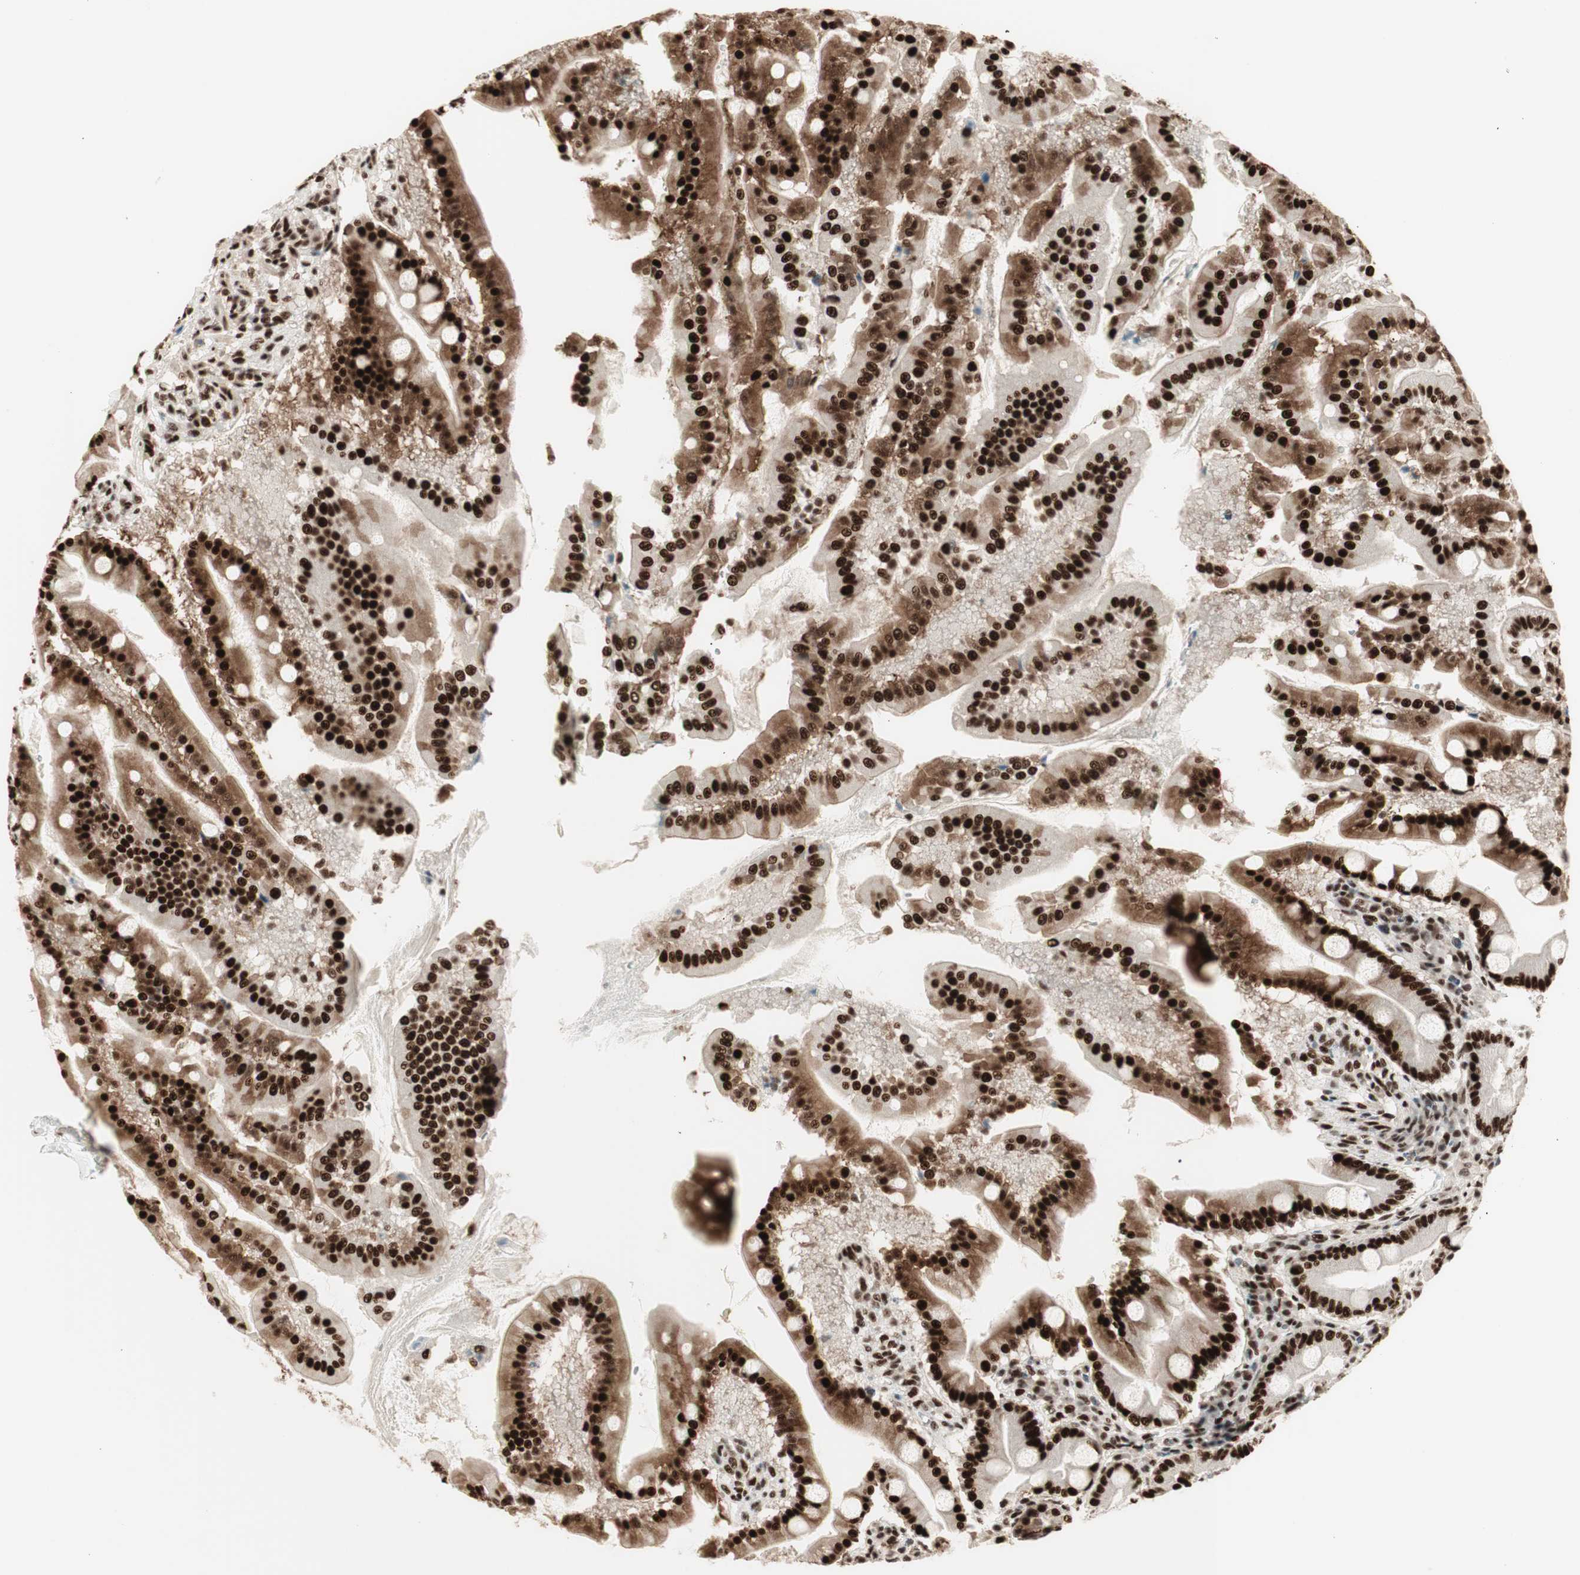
{"staining": {"intensity": "strong", "quantity": ">75%", "location": "nuclear"}, "tissue": "duodenum", "cell_type": "Glandular cells", "image_type": "normal", "snomed": [{"axis": "morphology", "description": "Normal tissue, NOS"}, {"axis": "topography", "description": "Duodenum"}], "caption": "DAB immunohistochemical staining of benign duodenum shows strong nuclear protein positivity in approximately >75% of glandular cells.", "gene": "HEXIM1", "patient": {"sex": "male", "age": 50}}